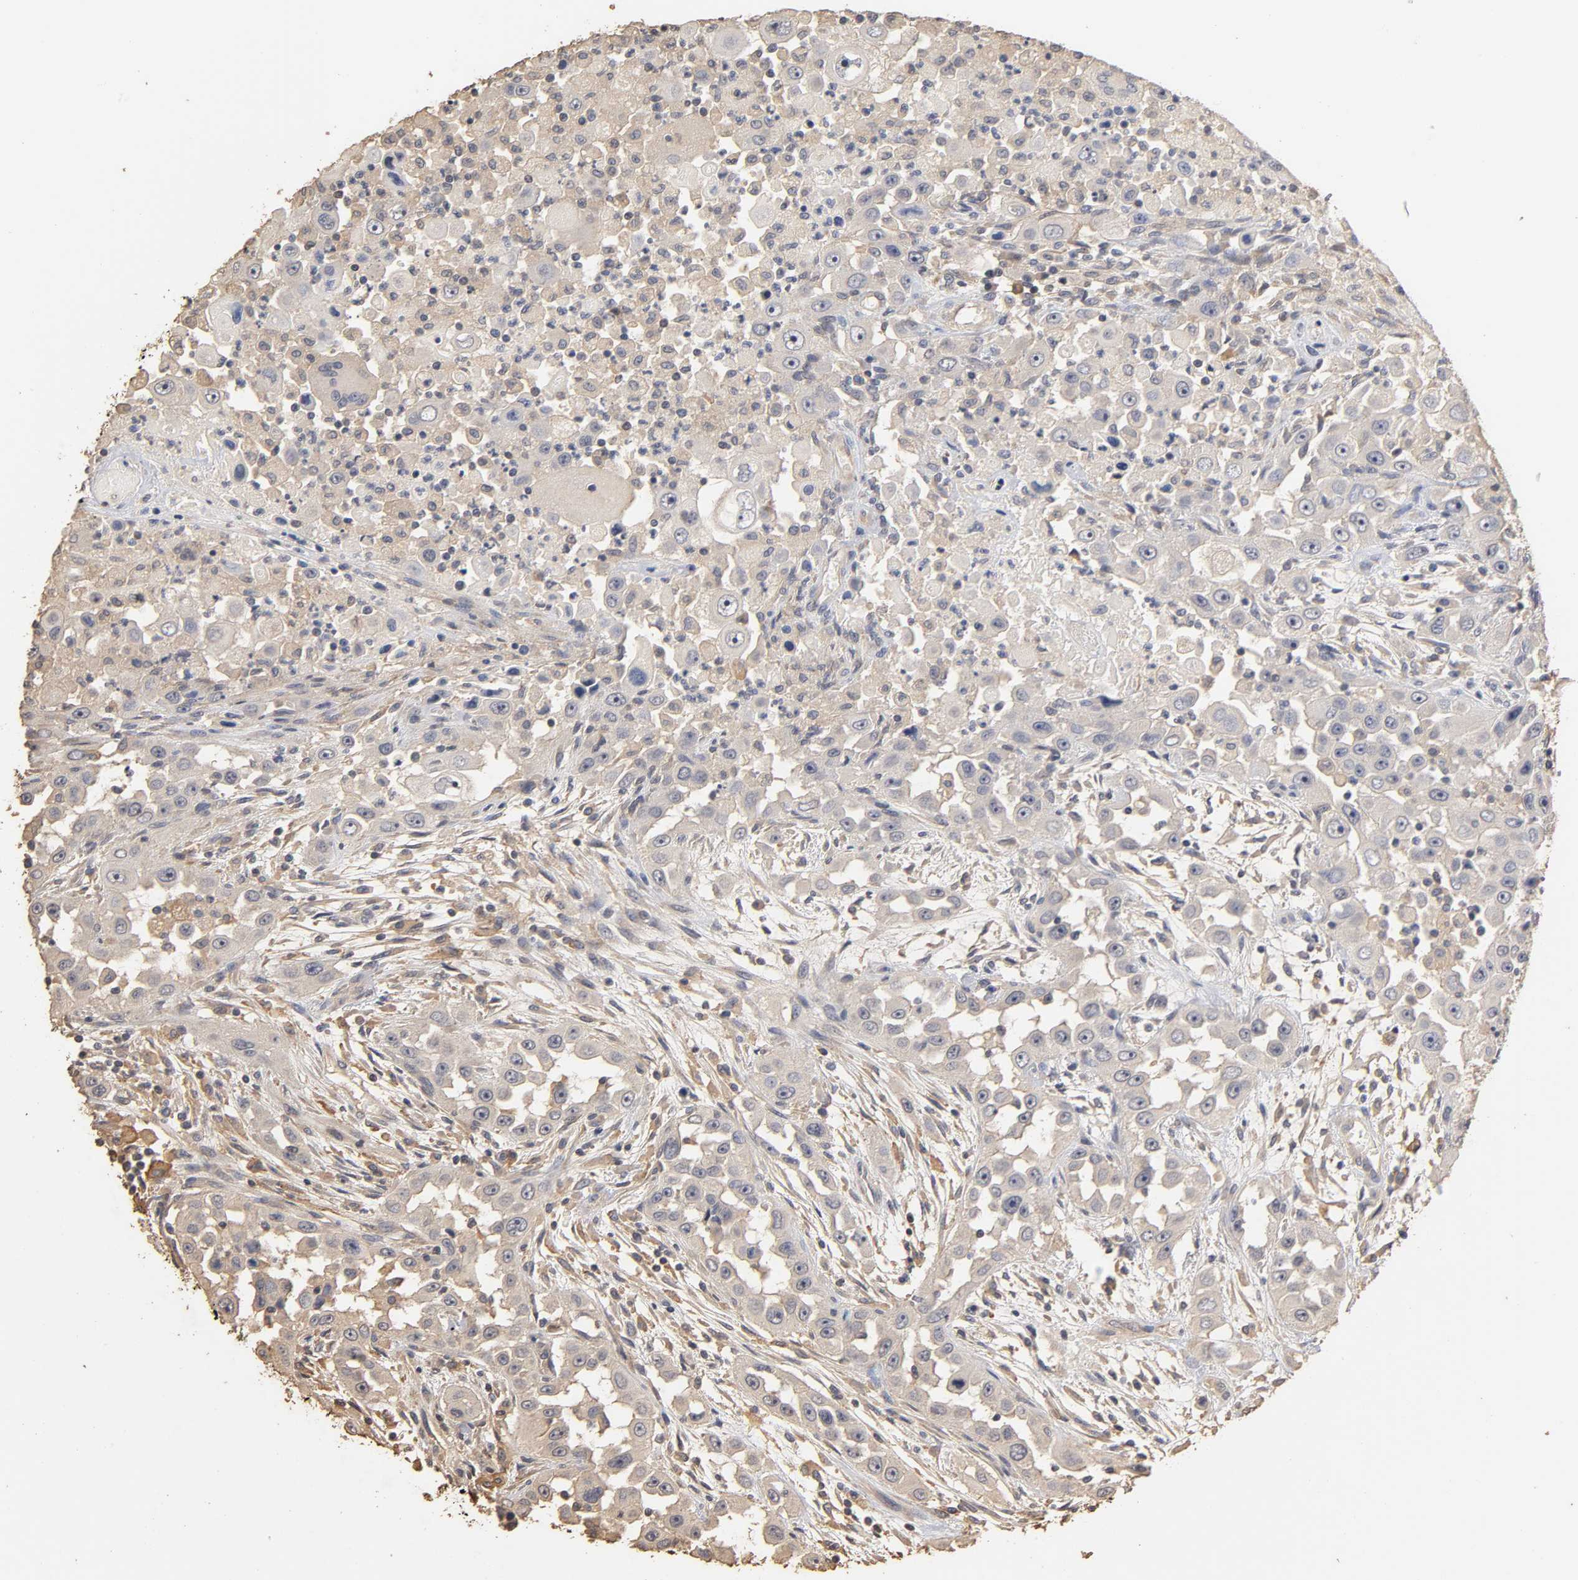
{"staining": {"intensity": "negative", "quantity": "none", "location": "none"}, "tissue": "head and neck cancer", "cell_type": "Tumor cells", "image_type": "cancer", "snomed": [{"axis": "morphology", "description": "Carcinoma, NOS"}, {"axis": "topography", "description": "Head-Neck"}], "caption": "Carcinoma (head and neck) stained for a protein using IHC demonstrates no positivity tumor cells.", "gene": "VSIG4", "patient": {"sex": "male", "age": 87}}